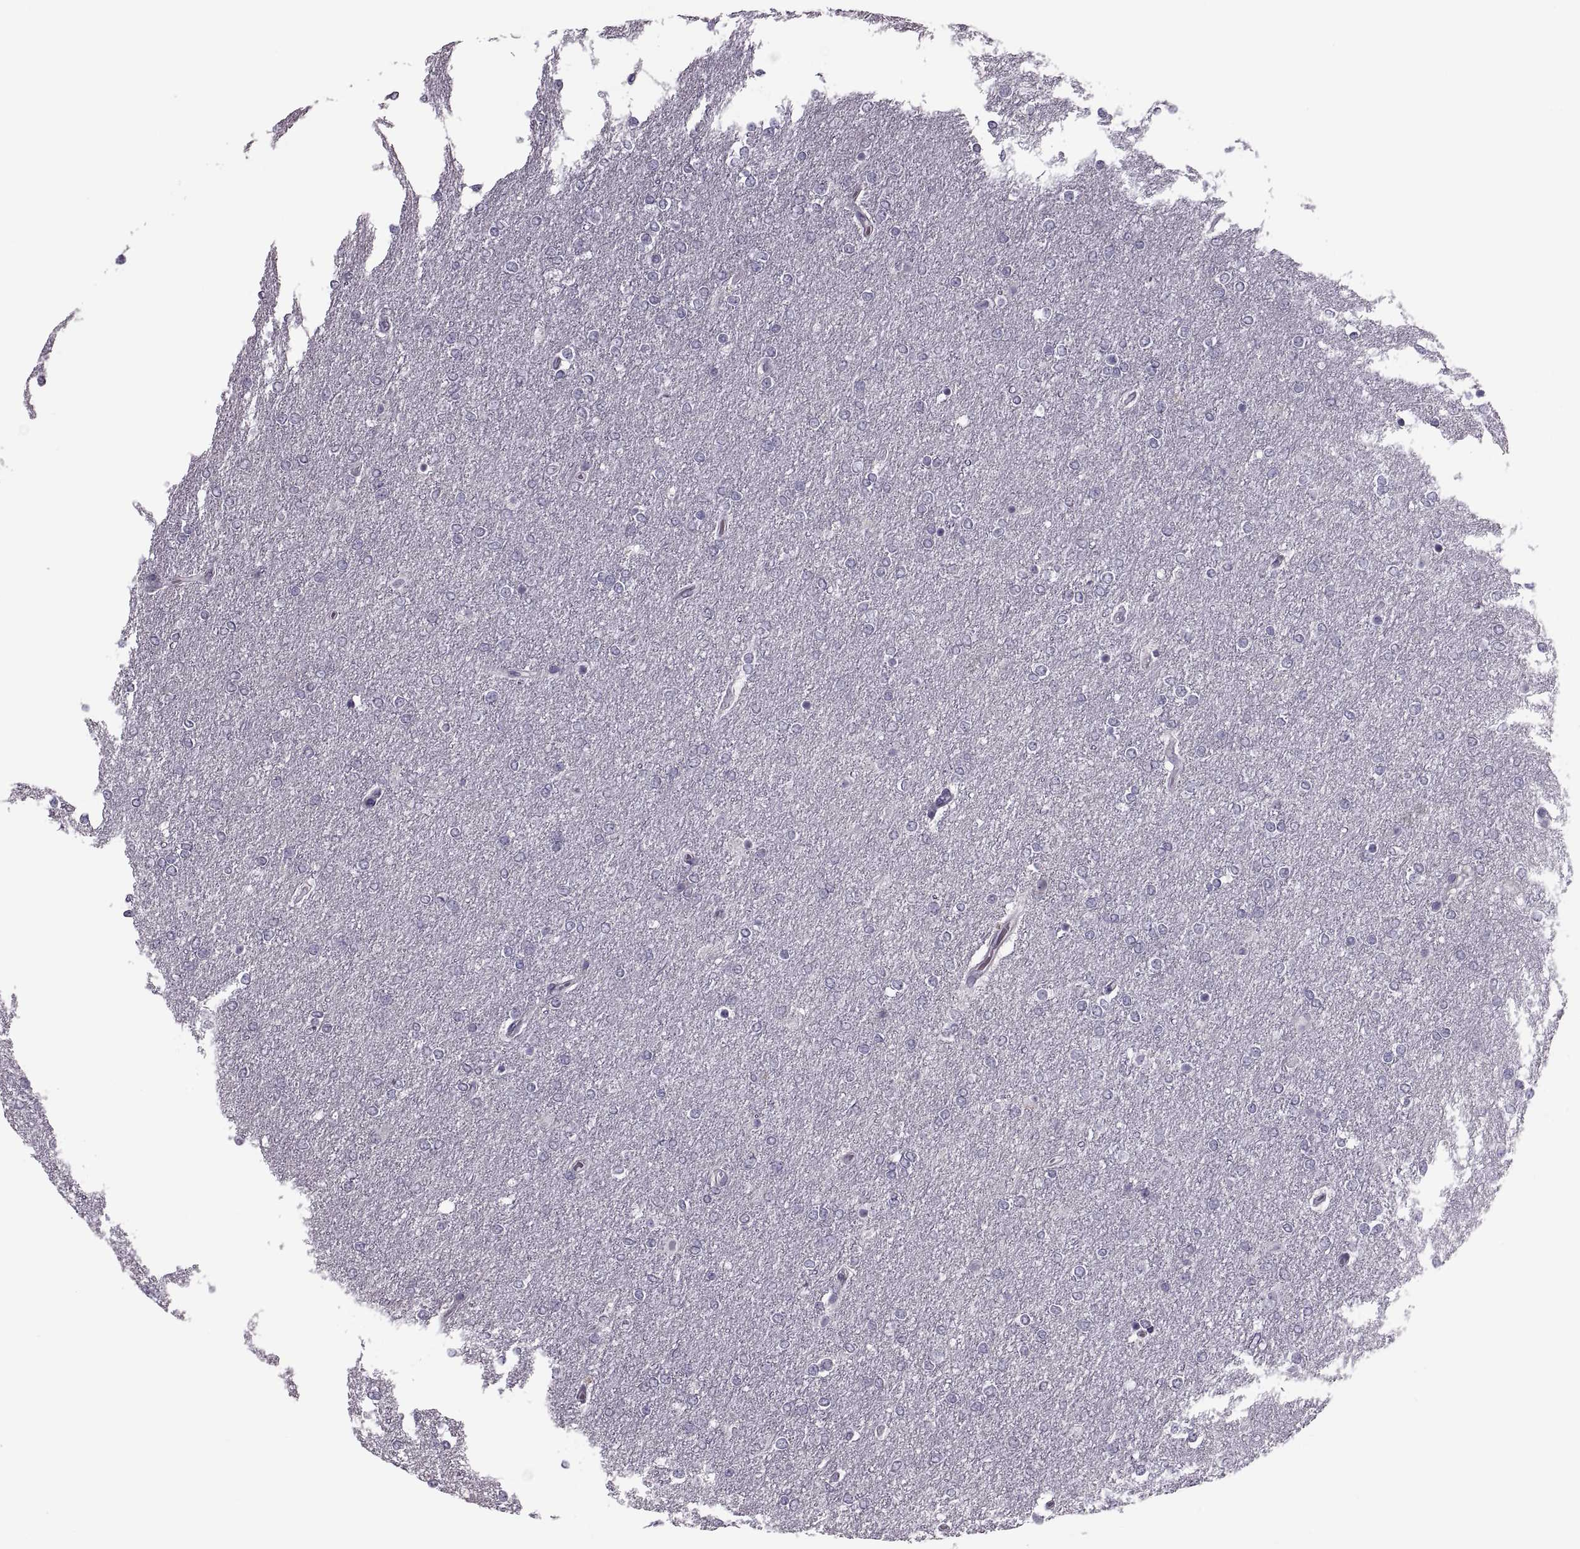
{"staining": {"intensity": "negative", "quantity": "none", "location": "none"}, "tissue": "glioma", "cell_type": "Tumor cells", "image_type": "cancer", "snomed": [{"axis": "morphology", "description": "Glioma, malignant, High grade"}, {"axis": "topography", "description": "Brain"}], "caption": "Immunohistochemistry of human glioma shows no staining in tumor cells.", "gene": "PRSS54", "patient": {"sex": "female", "age": 61}}